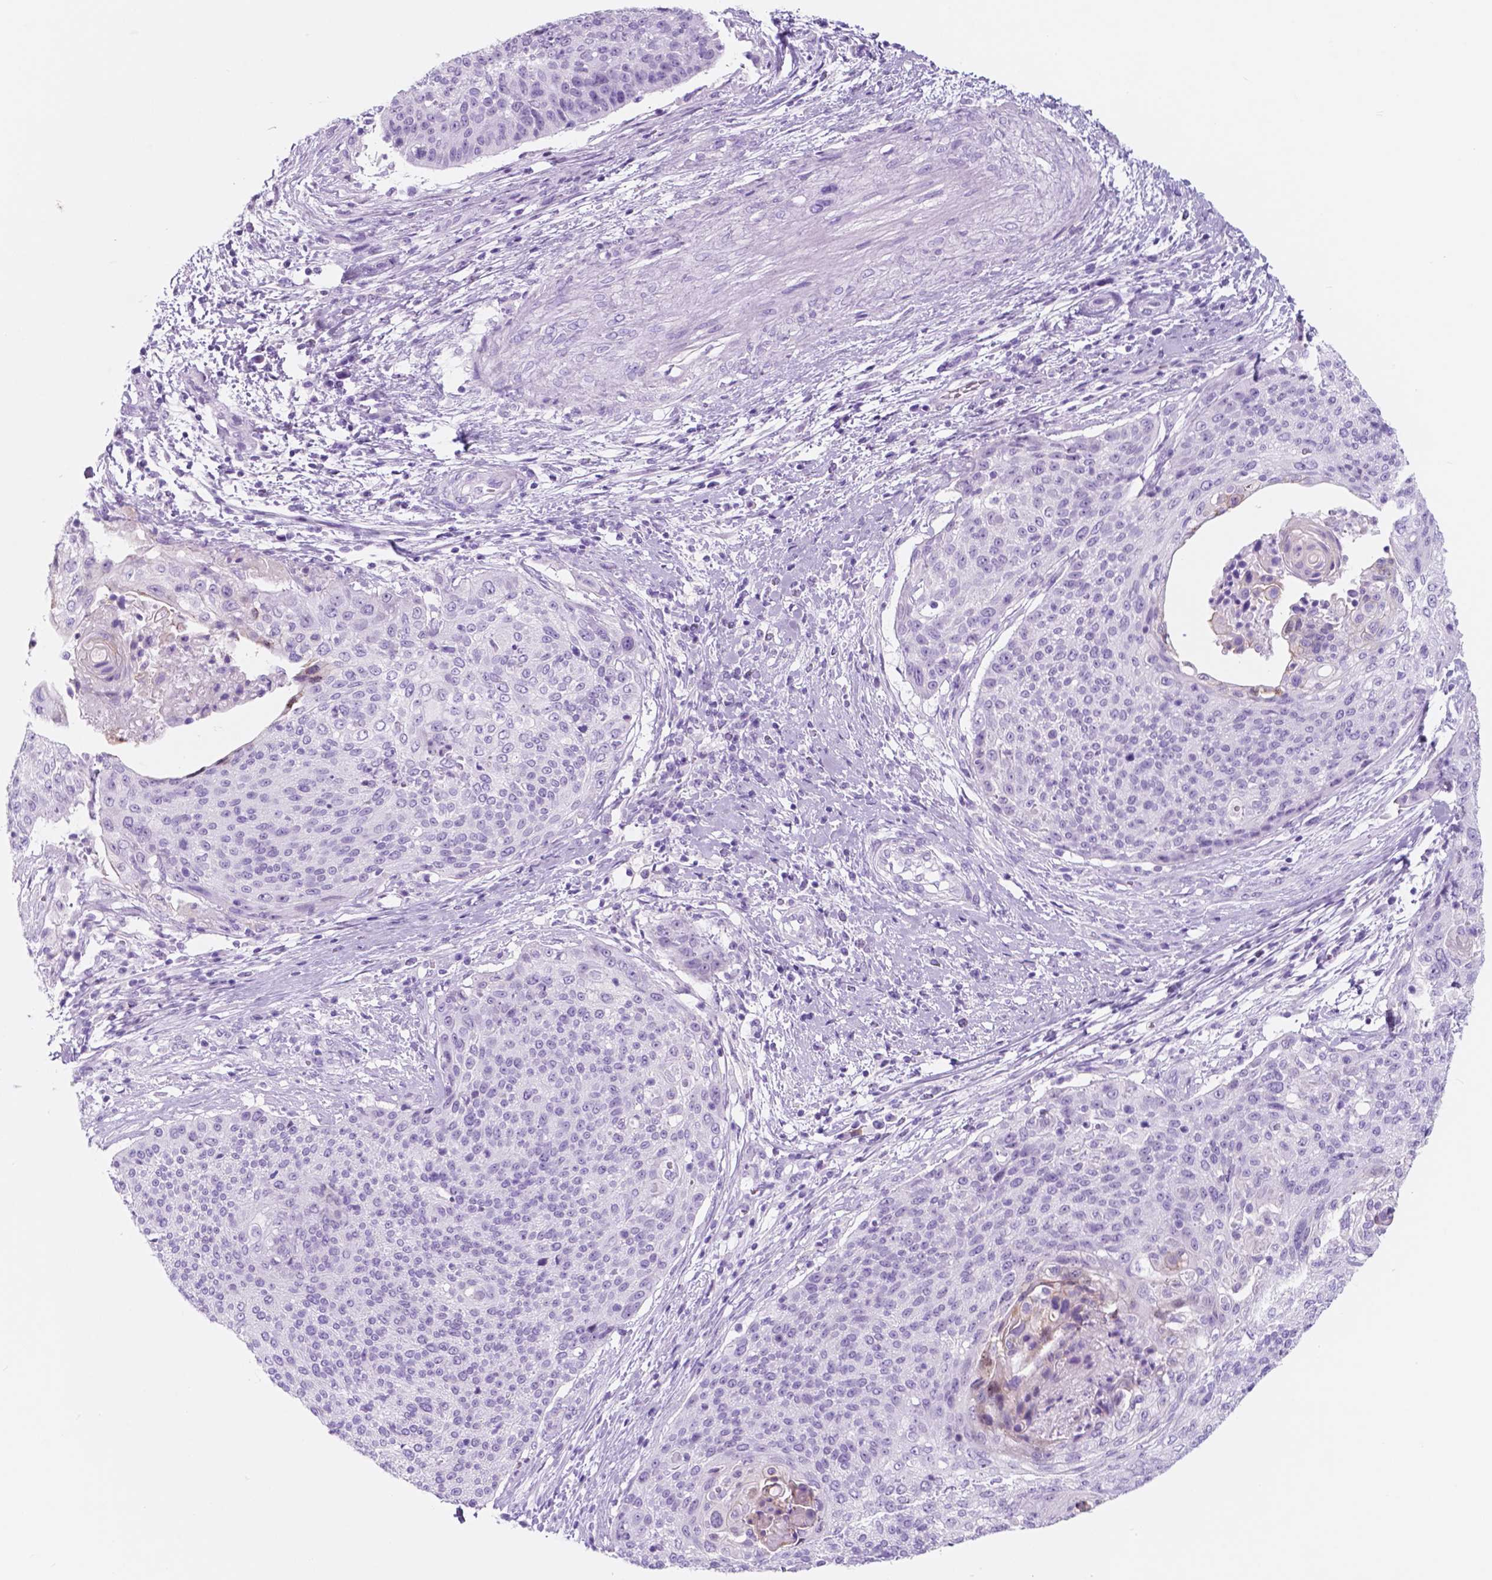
{"staining": {"intensity": "negative", "quantity": "none", "location": "none"}, "tissue": "cervical cancer", "cell_type": "Tumor cells", "image_type": "cancer", "snomed": [{"axis": "morphology", "description": "Squamous cell carcinoma, NOS"}, {"axis": "topography", "description": "Cervix"}], "caption": "There is no significant expression in tumor cells of squamous cell carcinoma (cervical). Nuclei are stained in blue.", "gene": "CUZD1", "patient": {"sex": "female", "age": 31}}